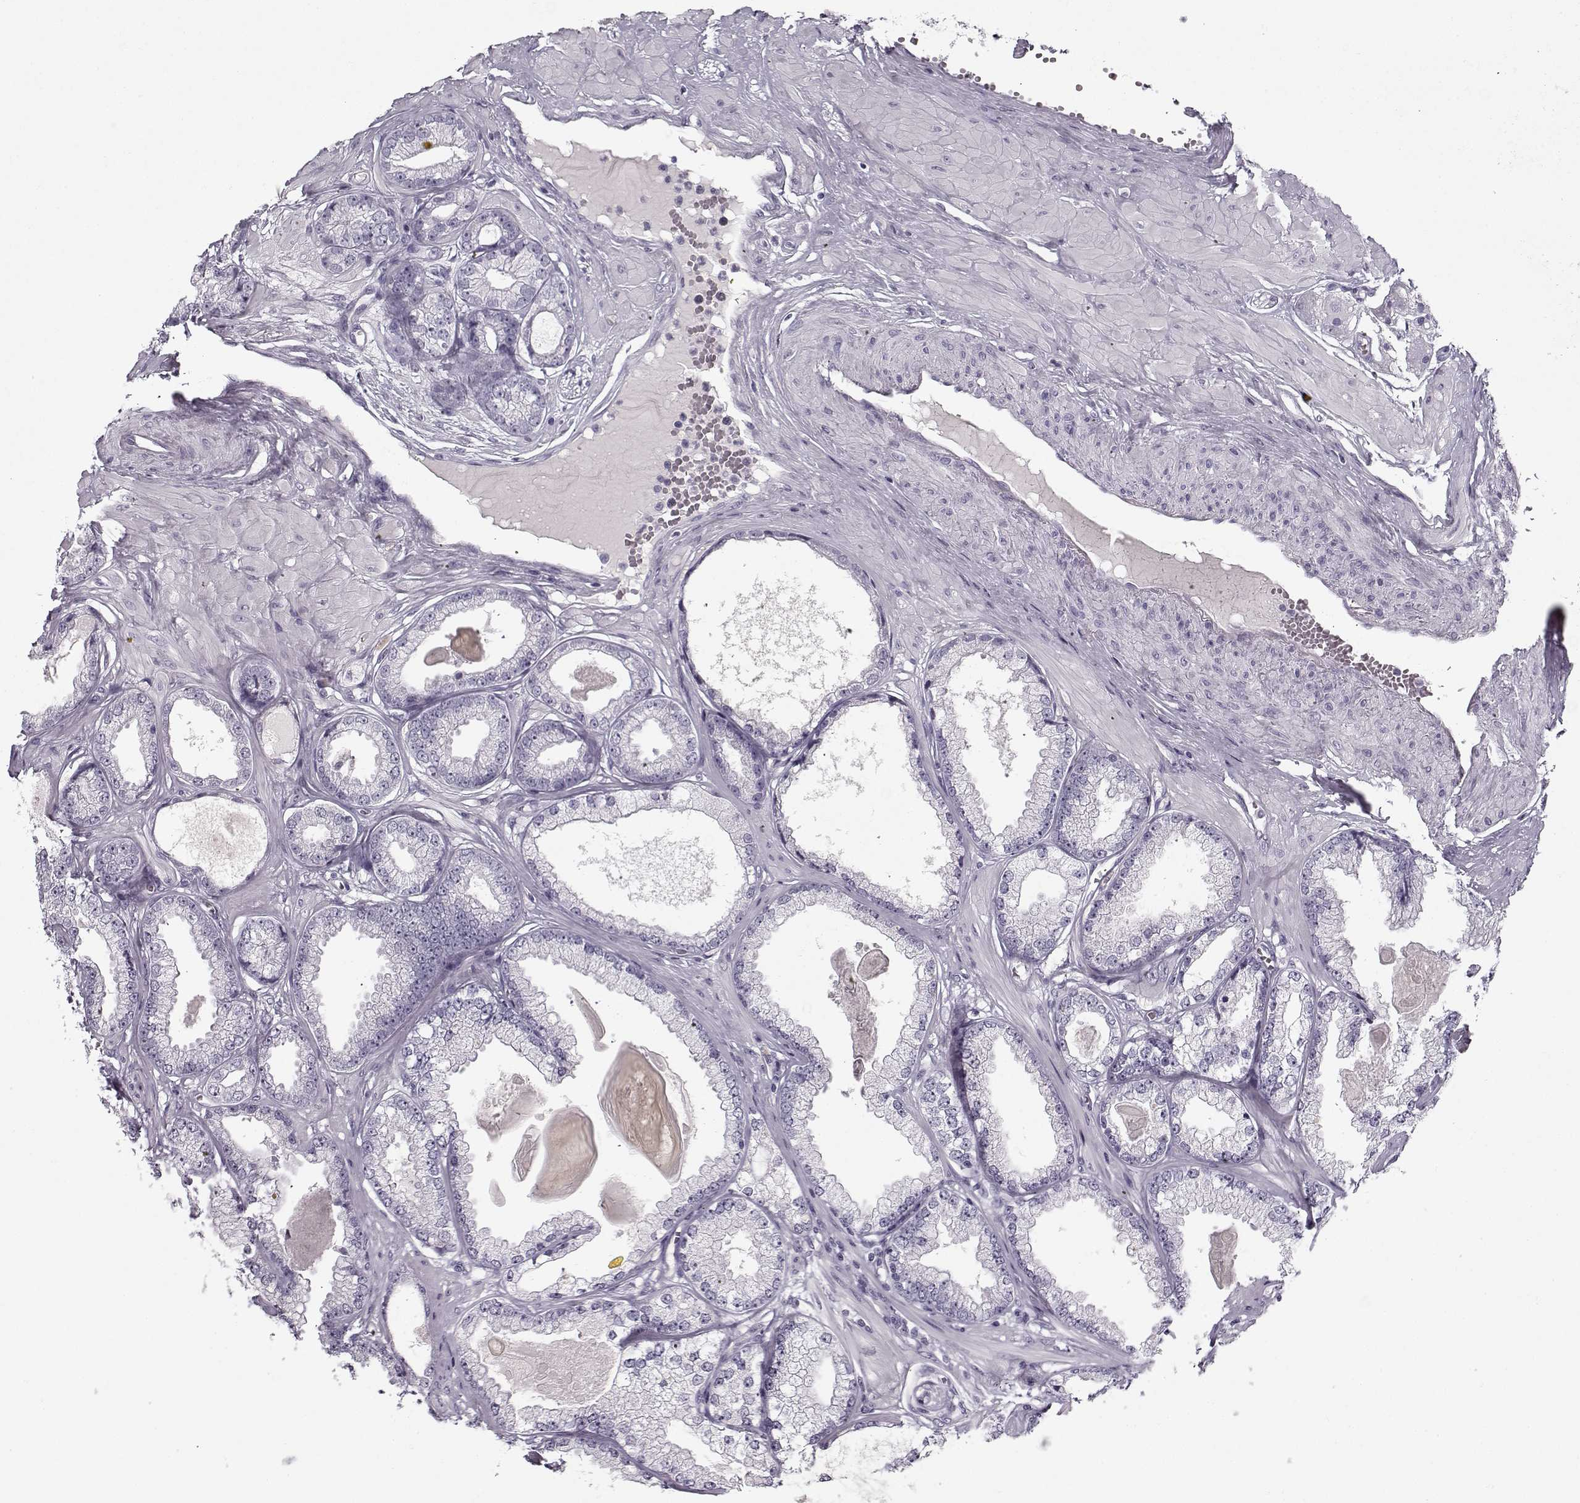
{"staining": {"intensity": "negative", "quantity": "none", "location": "none"}, "tissue": "prostate cancer", "cell_type": "Tumor cells", "image_type": "cancer", "snomed": [{"axis": "morphology", "description": "Adenocarcinoma, Low grade"}, {"axis": "topography", "description": "Prostate"}], "caption": "A high-resolution micrograph shows immunohistochemistry staining of prostate cancer, which reveals no significant staining in tumor cells.", "gene": "PNMT", "patient": {"sex": "male", "age": 64}}